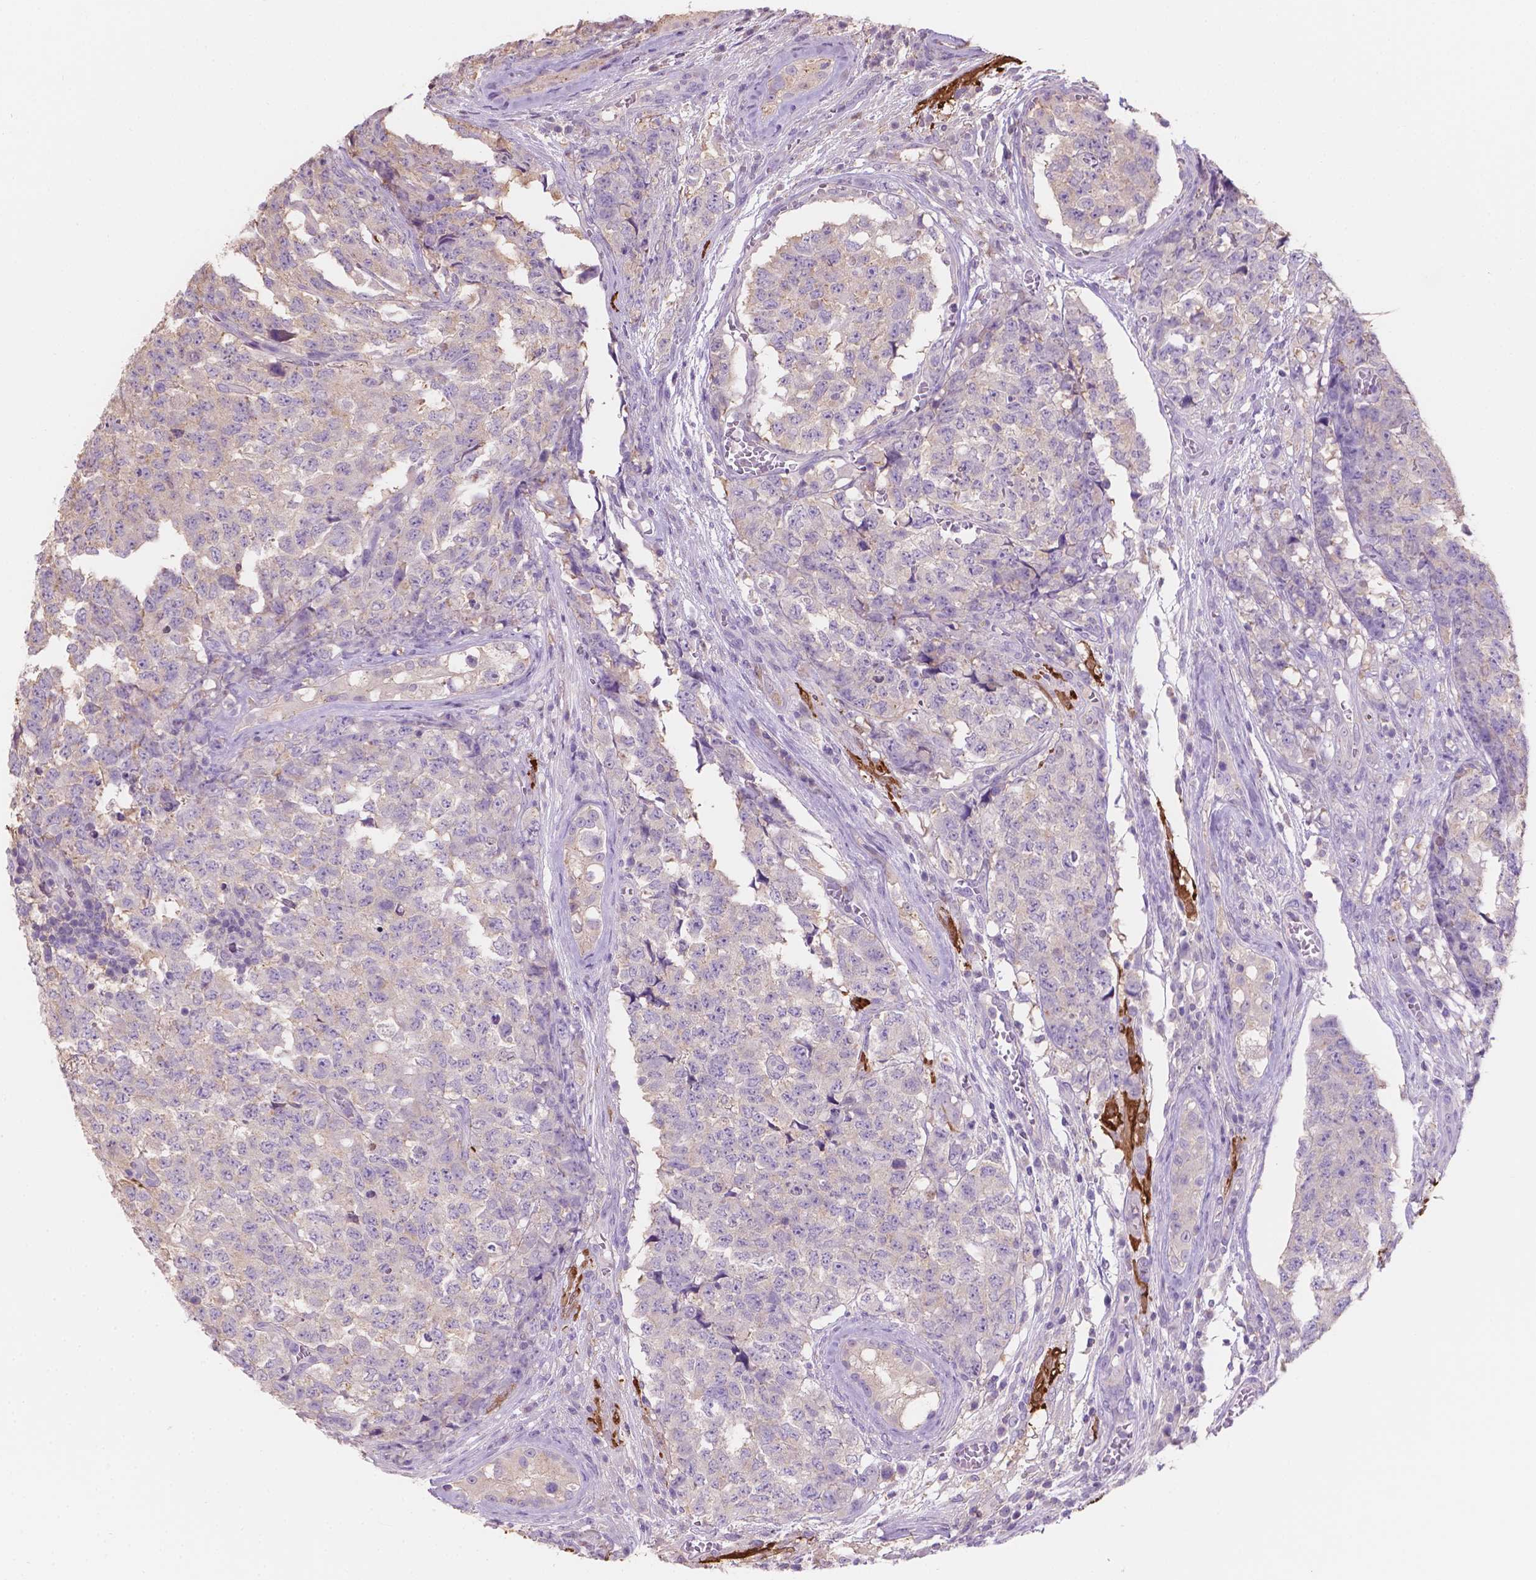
{"staining": {"intensity": "negative", "quantity": "none", "location": "none"}, "tissue": "testis cancer", "cell_type": "Tumor cells", "image_type": "cancer", "snomed": [{"axis": "morphology", "description": "Carcinoma, Embryonal, NOS"}, {"axis": "topography", "description": "Testis"}], "caption": "Tumor cells are negative for brown protein staining in testis cancer.", "gene": "SBSN", "patient": {"sex": "male", "age": 23}}